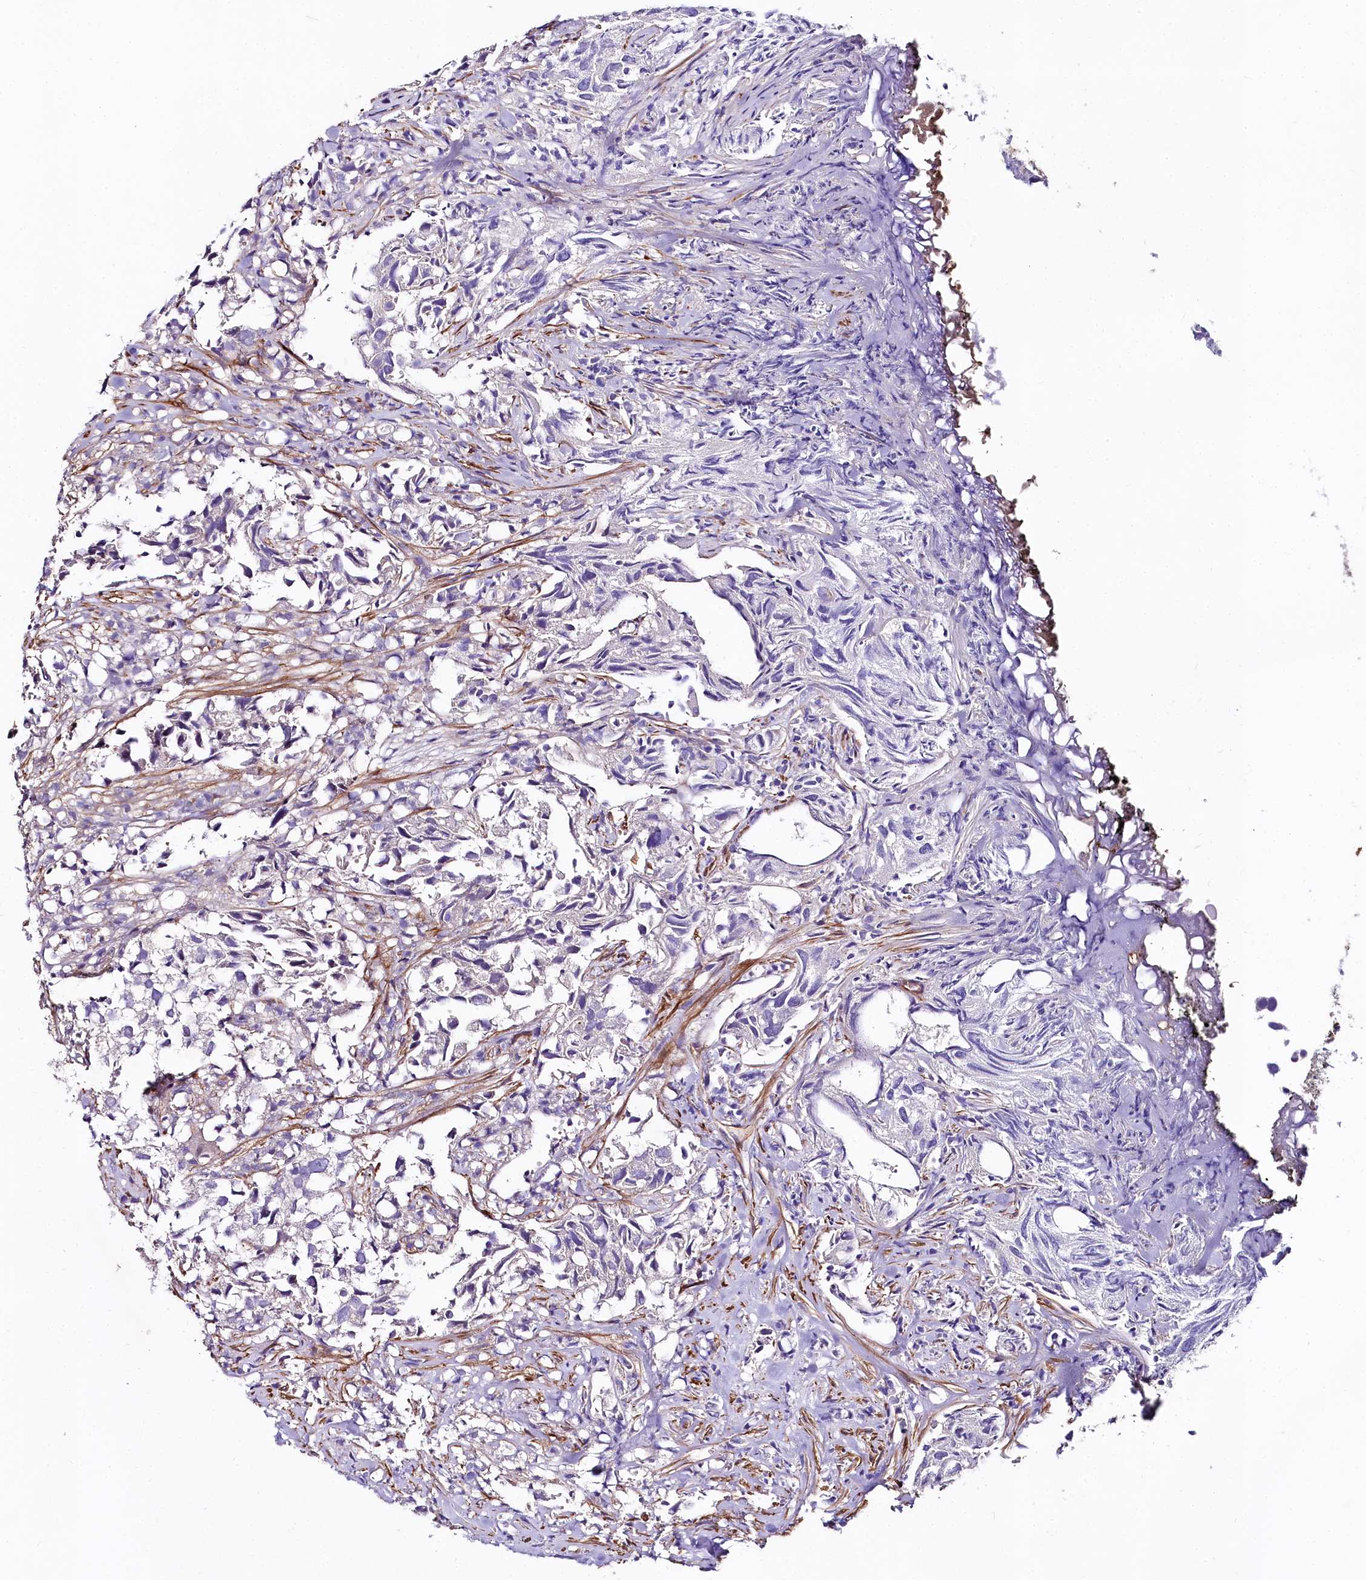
{"staining": {"intensity": "negative", "quantity": "none", "location": "none"}, "tissue": "urothelial cancer", "cell_type": "Tumor cells", "image_type": "cancer", "snomed": [{"axis": "morphology", "description": "Urothelial carcinoma, High grade"}, {"axis": "topography", "description": "Urinary bladder"}], "caption": "A high-resolution photomicrograph shows IHC staining of urothelial carcinoma (high-grade), which displays no significant staining in tumor cells. Nuclei are stained in blue.", "gene": "FCHSD2", "patient": {"sex": "female", "age": 75}}